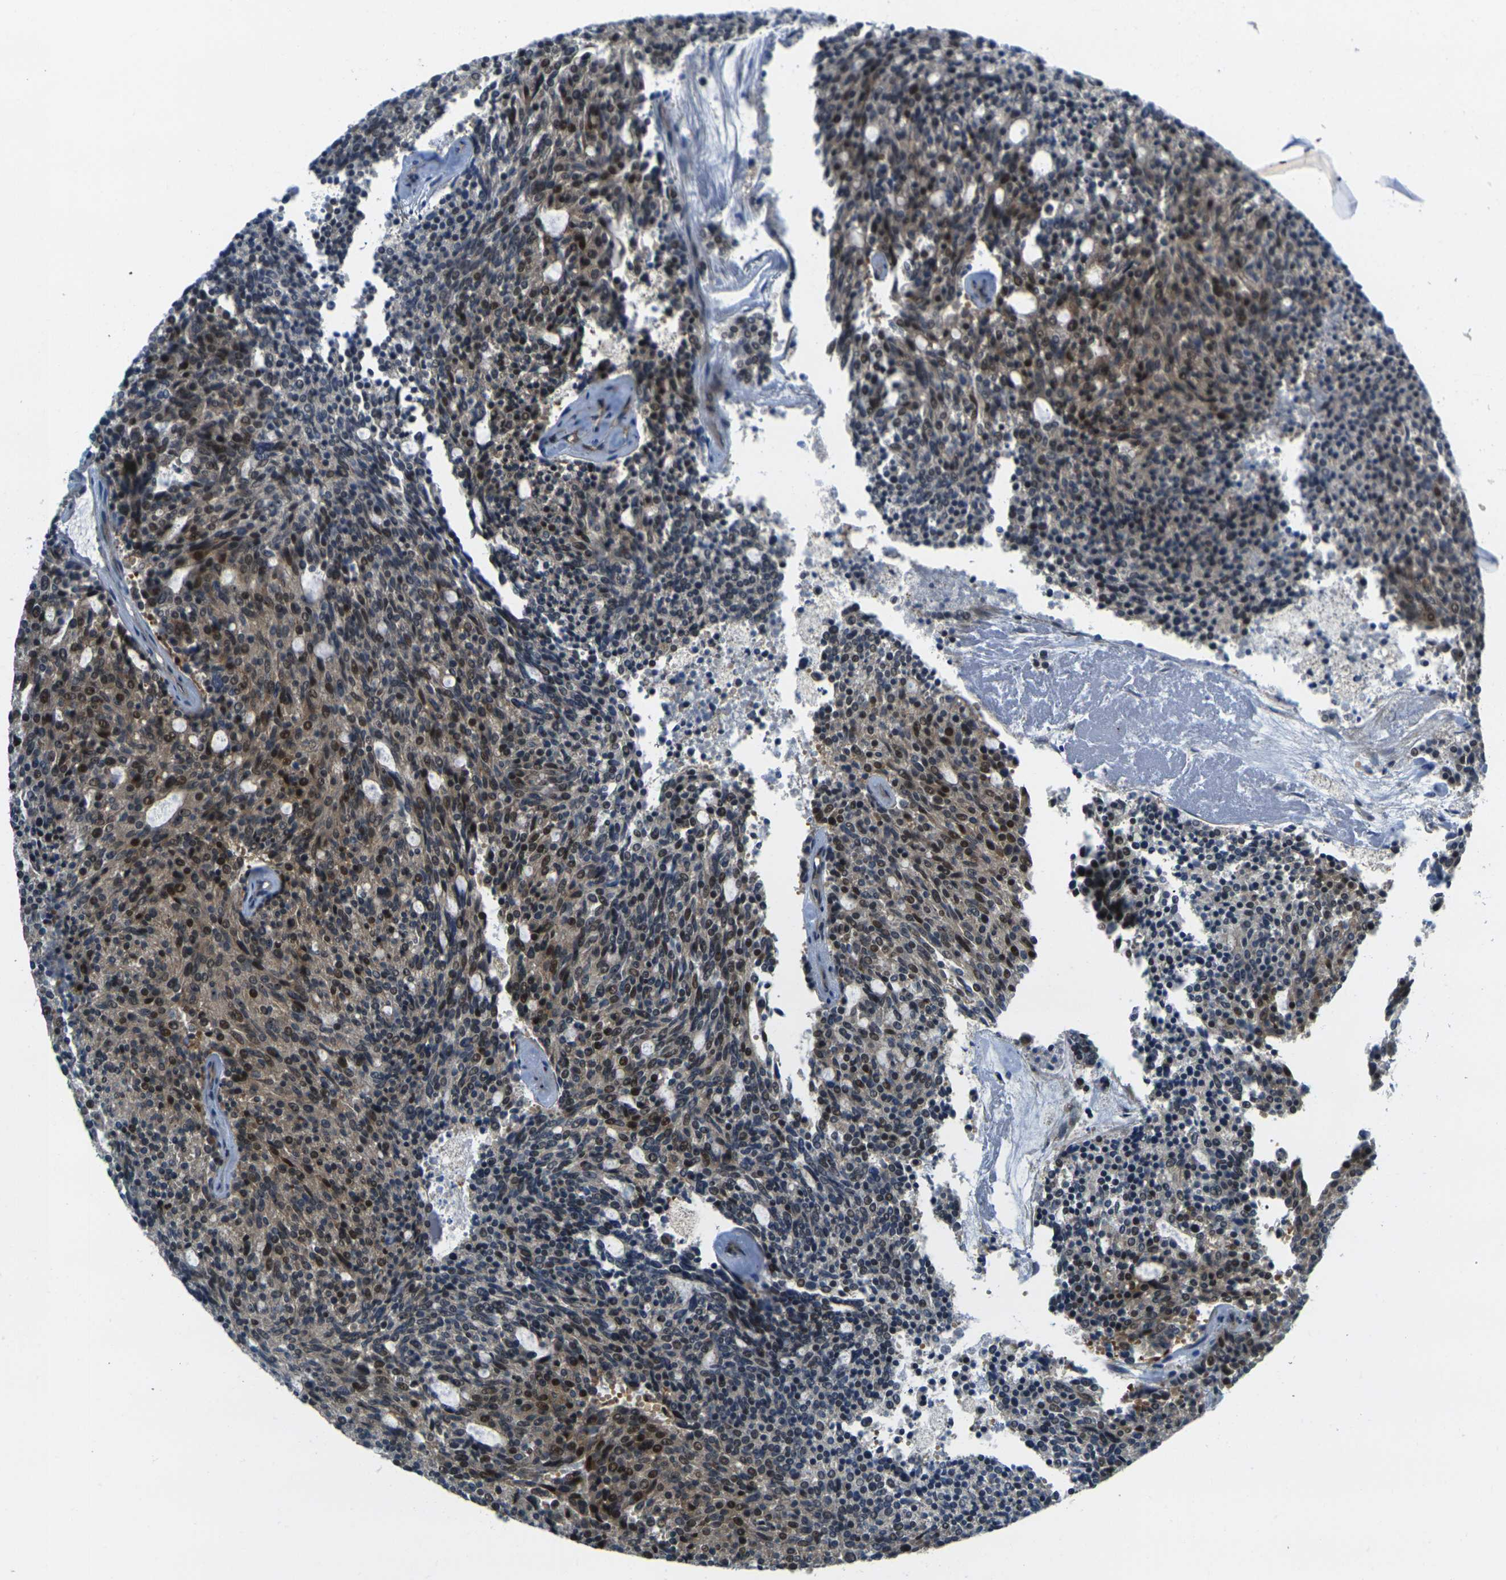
{"staining": {"intensity": "strong", "quantity": "25%-75%", "location": "cytoplasmic/membranous,nuclear"}, "tissue": "carcinoid", "cell_type": "Tumor cells", "image_type": "cancer", "snomed": [{"axis": "morphology", "description": "Carcinoid, malignant, NOS"}, {"axis": "topography", "description": "Pancreas"}], "caption": "Immunohistochemical staining of human malignant carcinoid displays strong cytoplasmic/membranous and nuclear protein staining in about 25%-75% of tumor cells.", "gene": "KCTD10", "patient": {"sex": "female", "age": 54}}